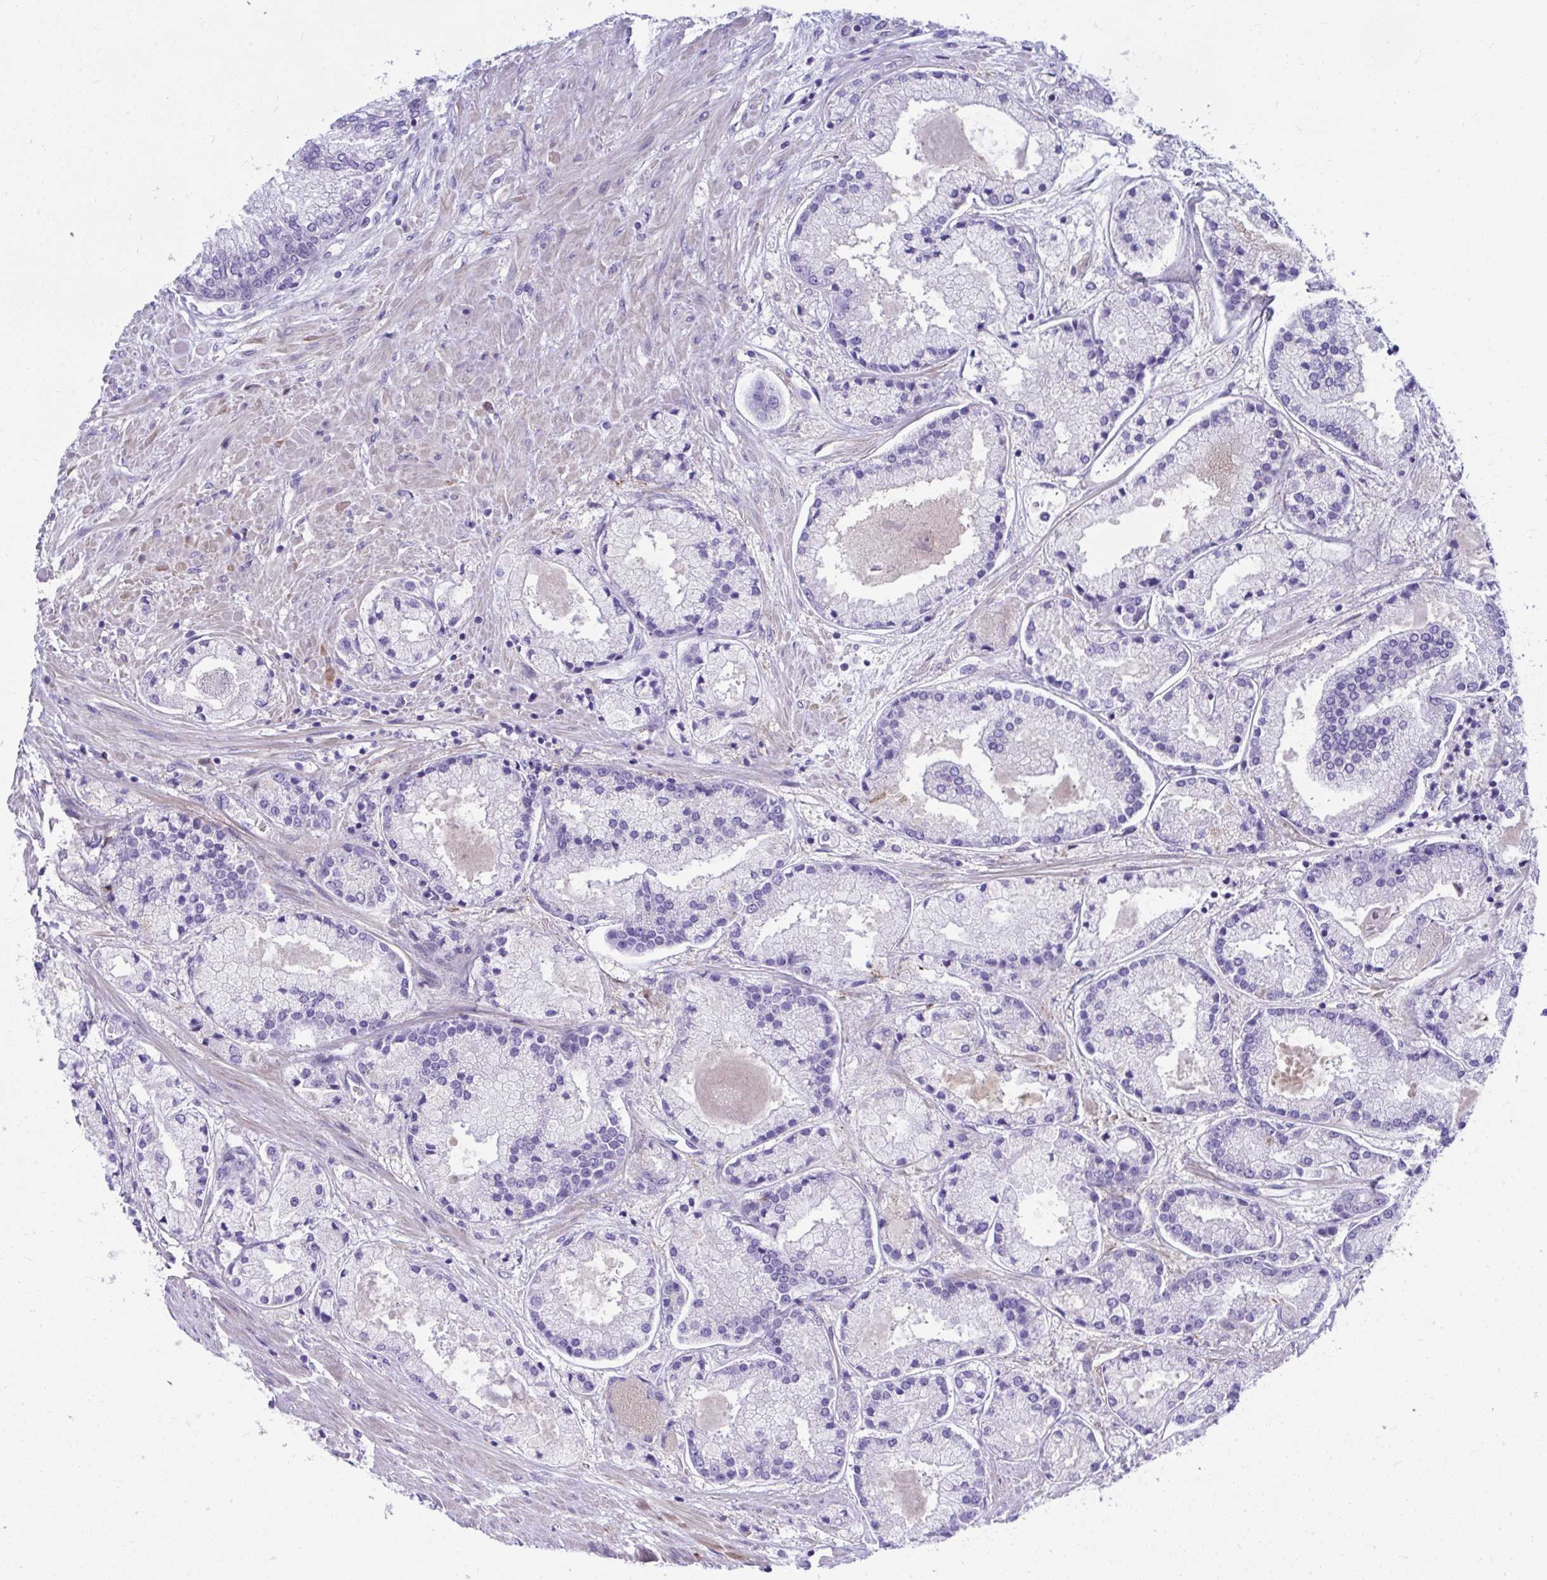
{"staining": {"intensity": "negative", "quantity": "none", "location": "none"}, "tissue": "prostate cancer", "cell_type": "Tumor cells", "image_type": "cancer", "snomed": [{"axis": "morphology", "description": "Adenocarcinoma, High grade"}, {"axis": "topography", "description": "Prostate"}], "caption": "This image is of prostate cancer (high-grade adenocarcinoma) stained with immunohistochemistry (IHC) to label a protein in brown with the nuclei are counter-stained blue. There is no positivity in tumor cells.", "gene": "ISL1", "patient": {"sex": "male", "age": 67}}